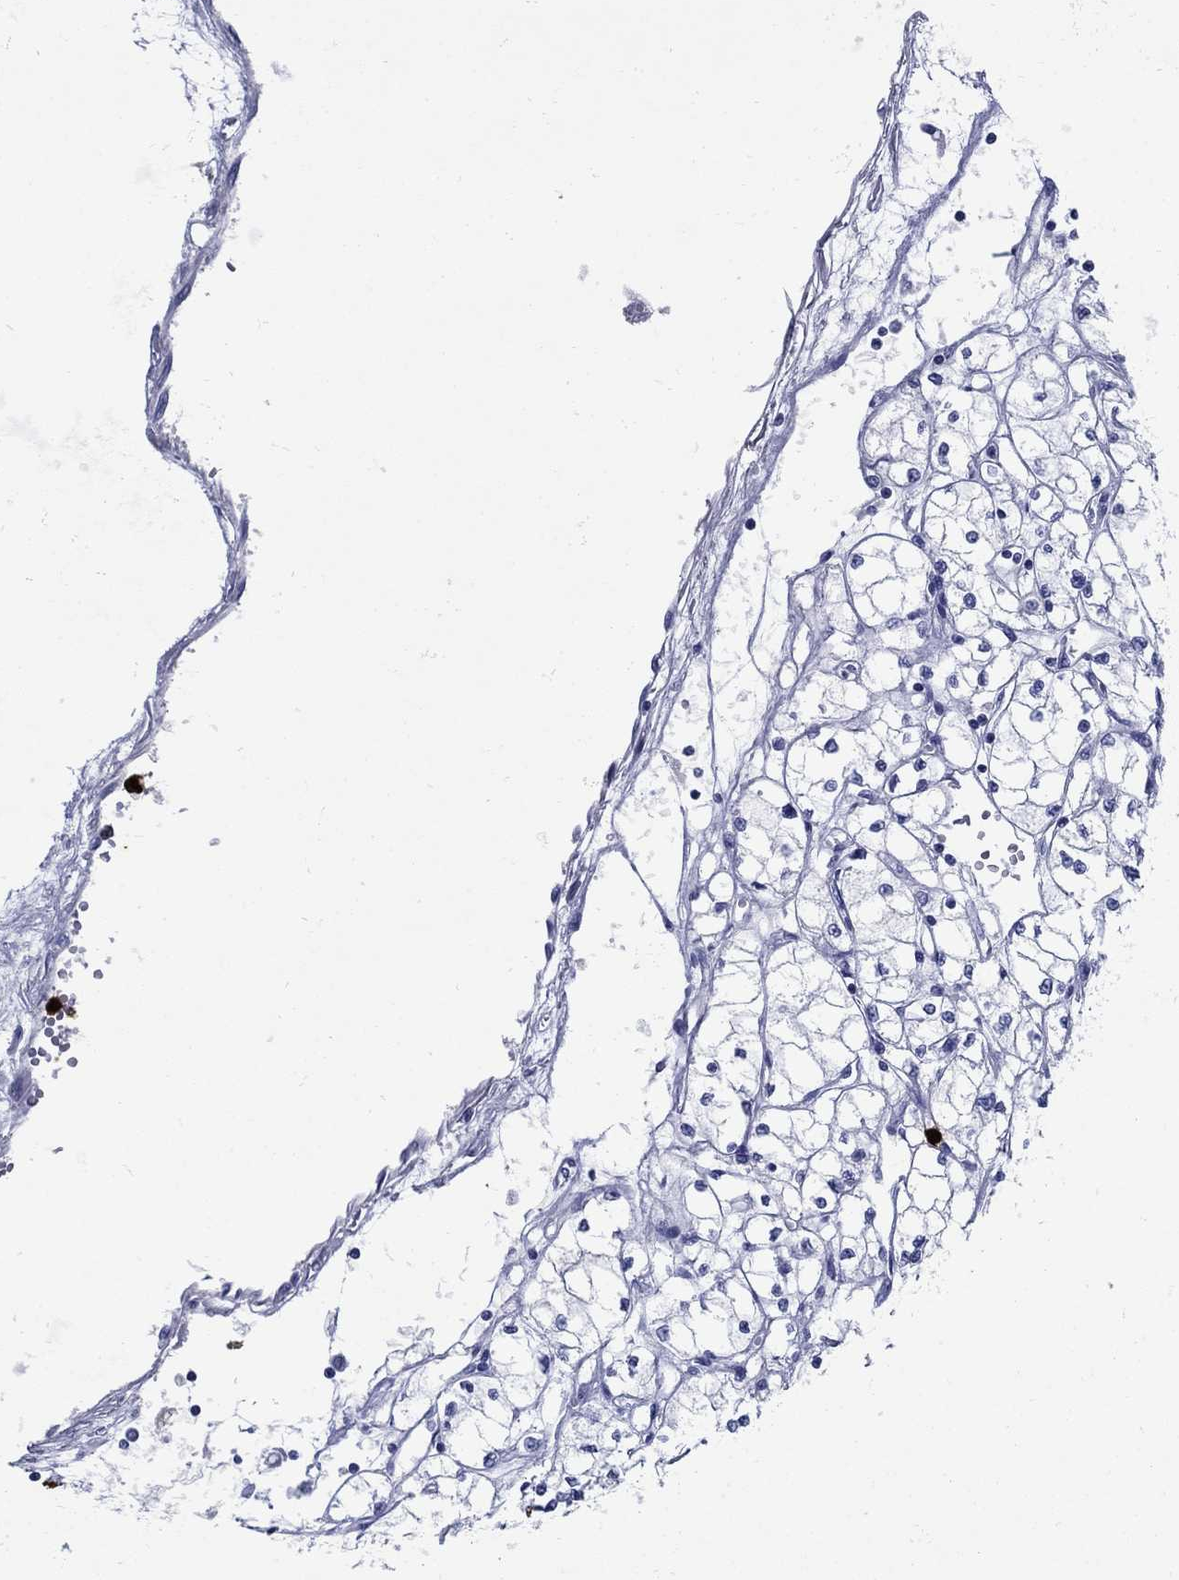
{"staining": {"intensity": "negative", "quantity": "none", "location": "none"}, "tissue": "renal cancer", "cell_type": "Tumor cells", "image_type": "cancer", "snomed": [{"axis": "morphology", "description": "Adenocarcinoma, NOS"}, {"axis": "topography", "description": "Kidney"}], "caption": "Immunohistochemical staining of human adenocarcinoma (renal) exhibits no significant positivity in tumor cells.", "gene": "AZU1", "patient": {"sex": "male", "age": 67}}